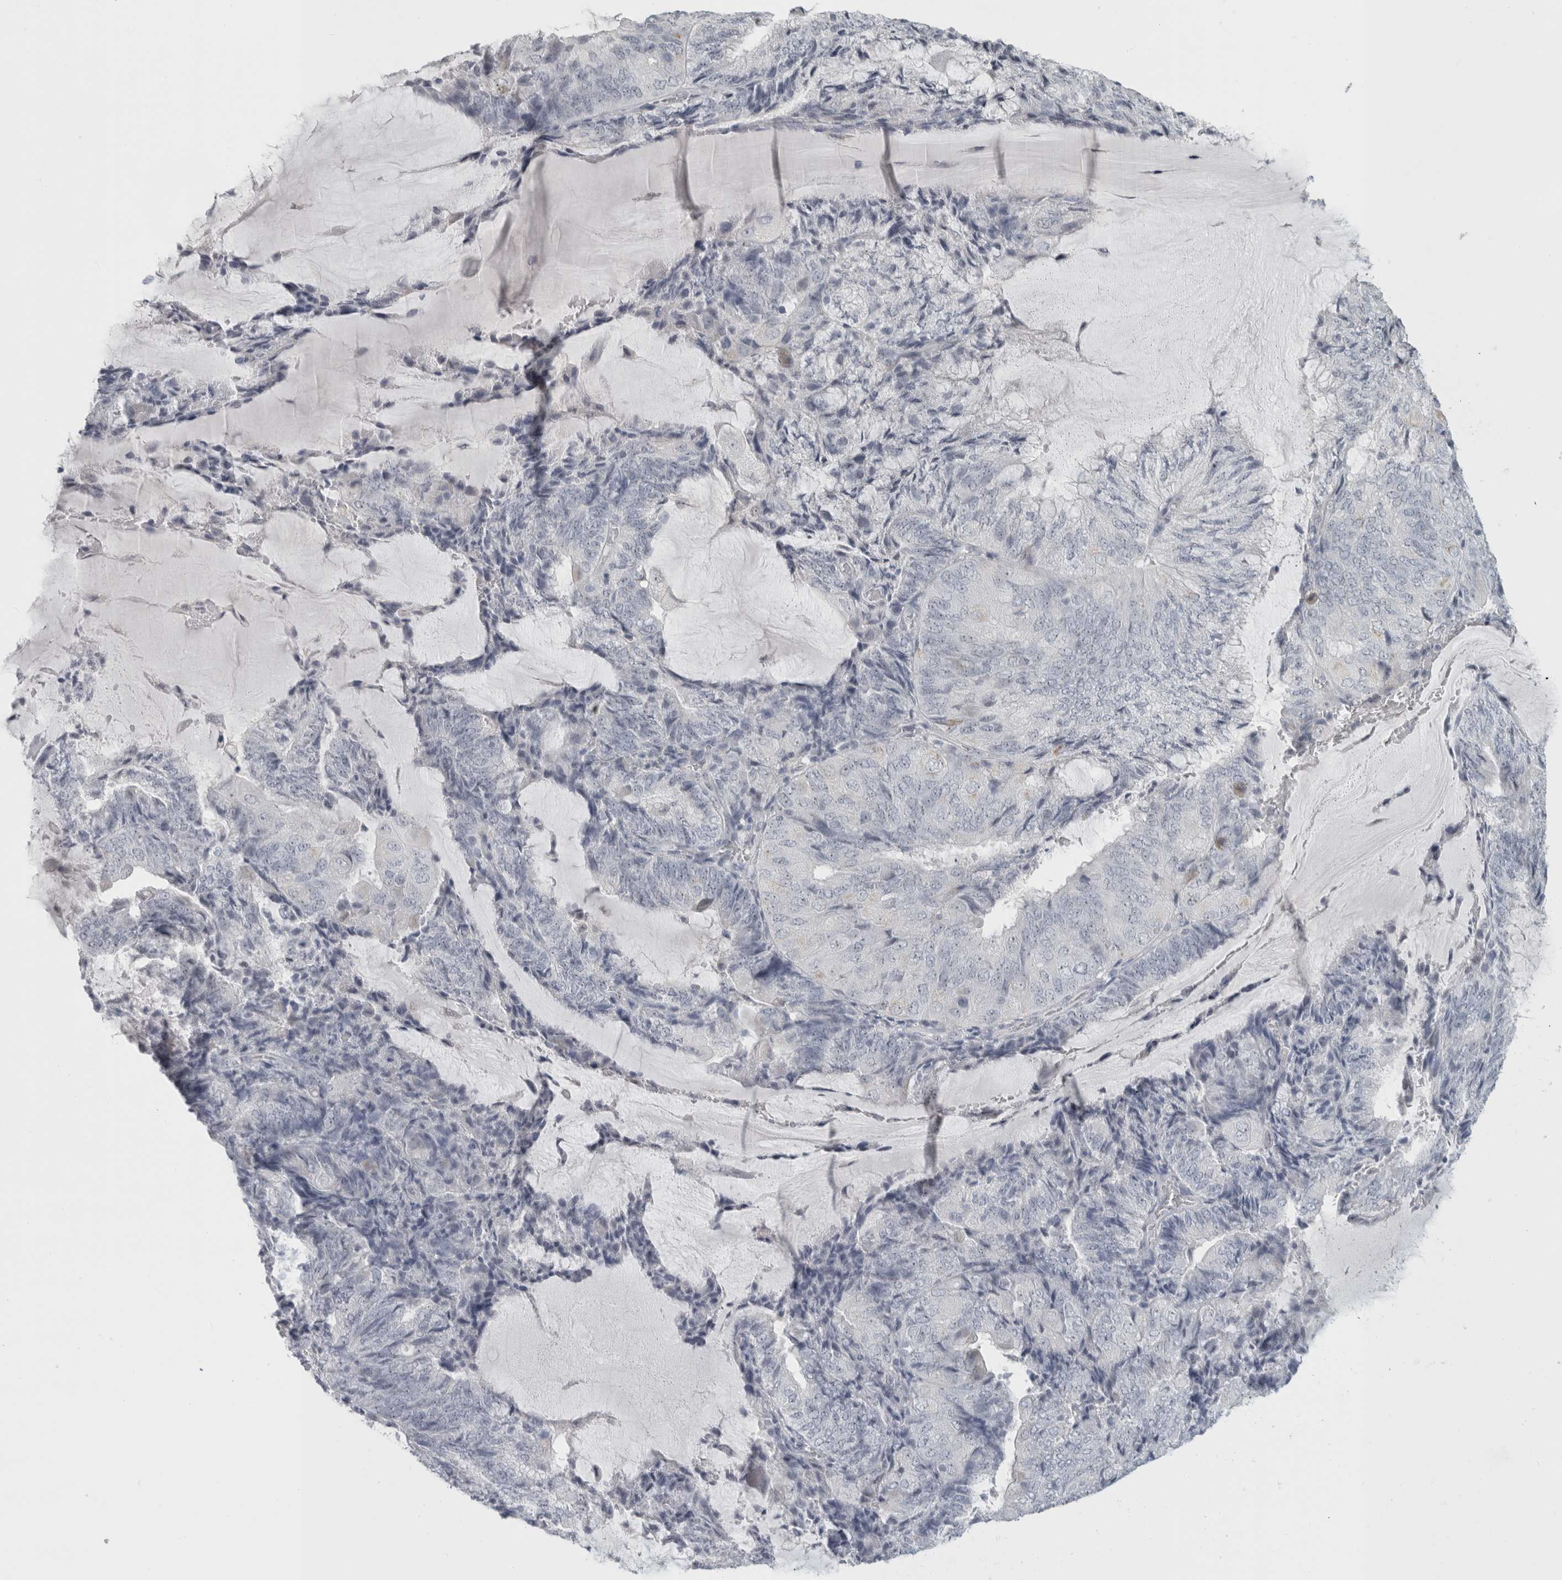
{"staining": {"intensity": "negative", "quantity": "none", "location": "none"}, "tissue": "endometrial cancer", "cell_type": "Tumor cells", "image_type": "cancer", "snomed": [{"axis": "morphology", "description": "Adenocarcinoma, NOS"}, {"axis": "topography", "description": "Endometrium"}], "caption": "Image shows no significant protein expression in tumor cells of adenocarcinoma (endometrial). (DAB (3,3'-diaminobenzidine) IHC with hematoxylin counter stain).", "gene": "FMR1NB", "patient": {"sex": "female", "age": 81}}